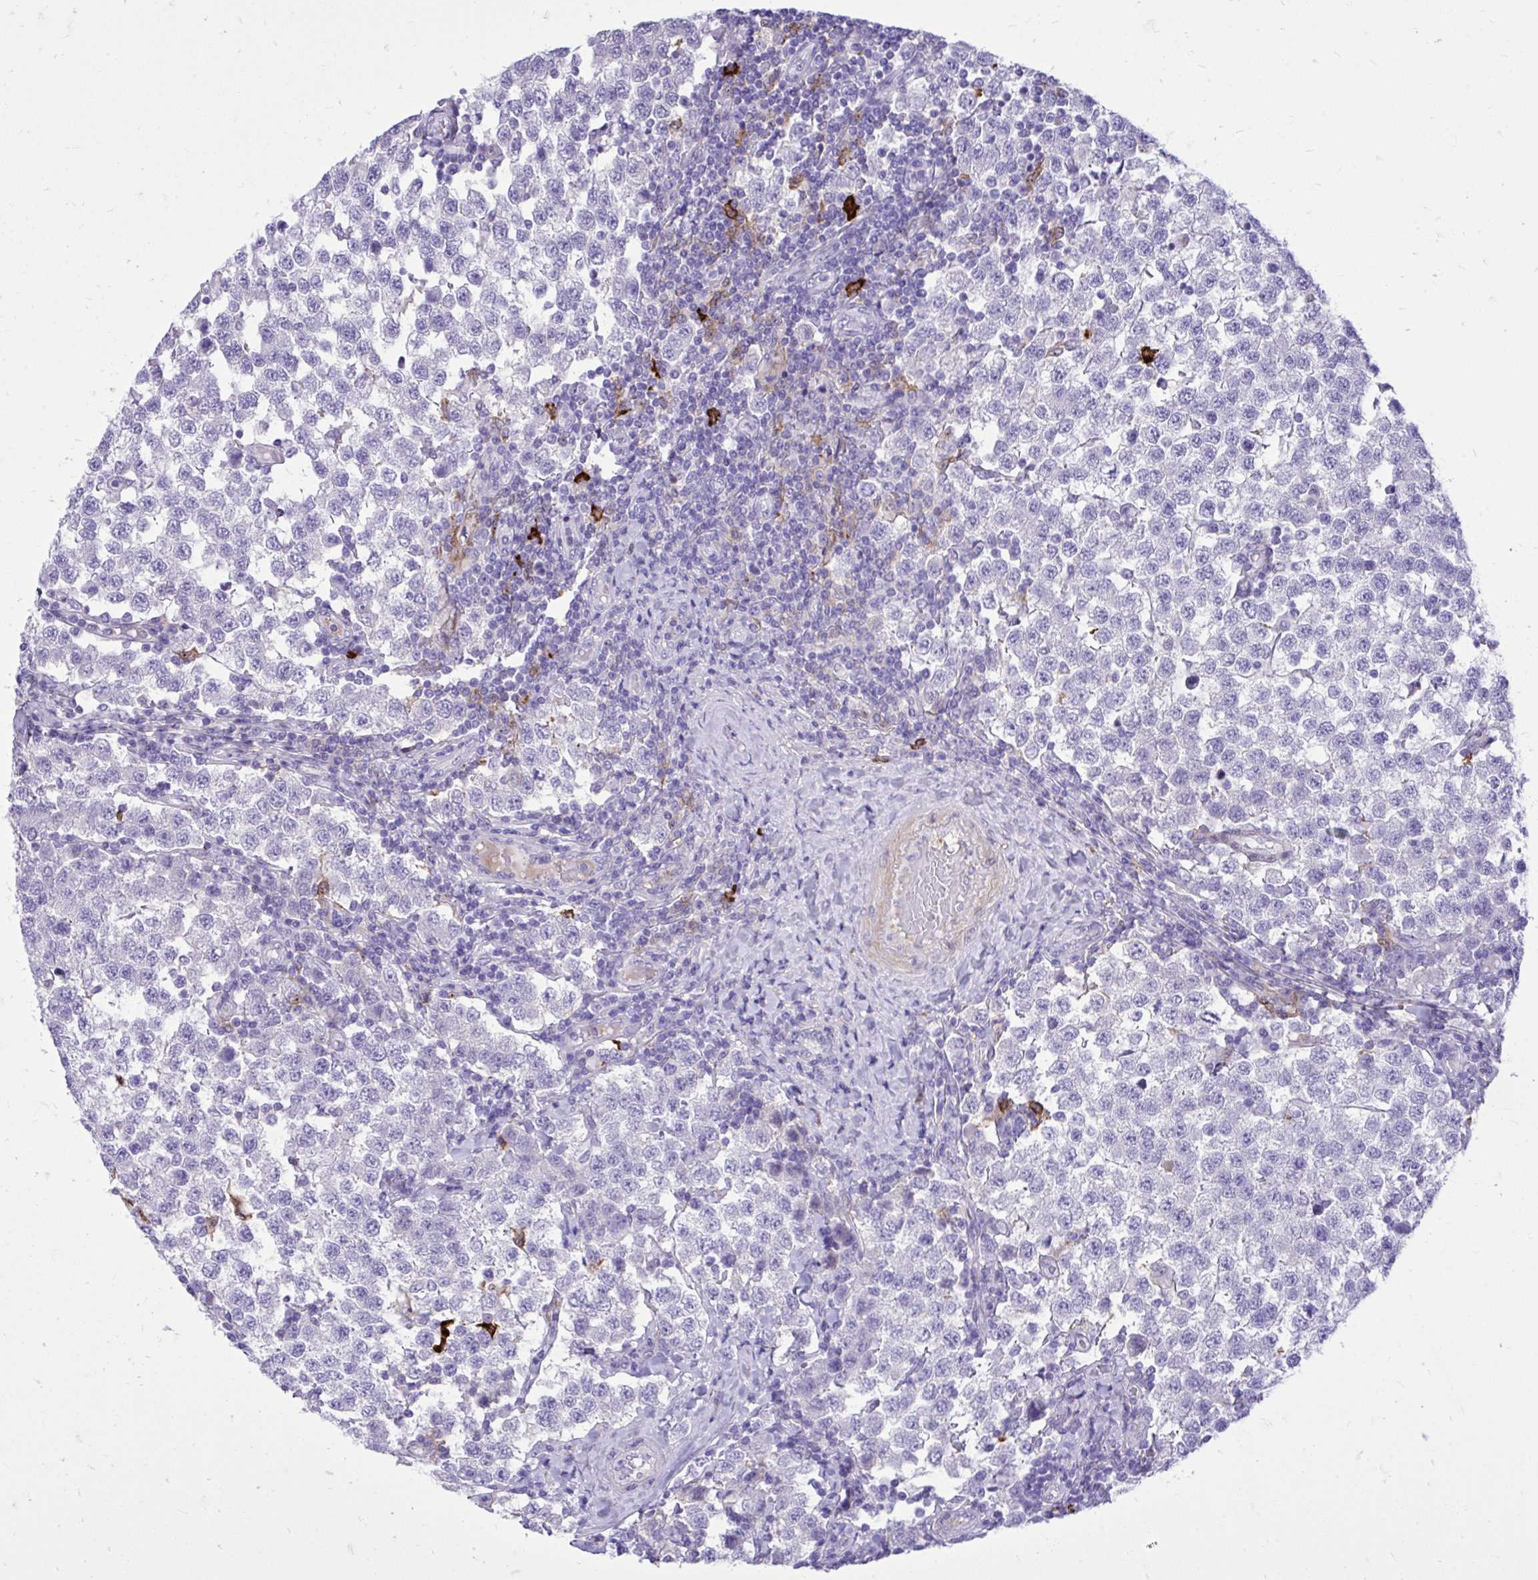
{"staining": {"intensity": "negative", "quantity": "none", "location": "none"}, "tissue": "testis cancer", "cell_type": "Tumor cells", "image_type": "cancer", "snomed": [{"axis": "morphology", "description": "Seminoma, NOS"}, {"axis": "topography", "description": "Testis"}], "caption": "The micrograph shows no significant expression in tumor cells of testis cancer (seminoma). Nuclei are stained in blue.", "gene": "TLR7", "patient": {"sex": "male", "age": 34}}